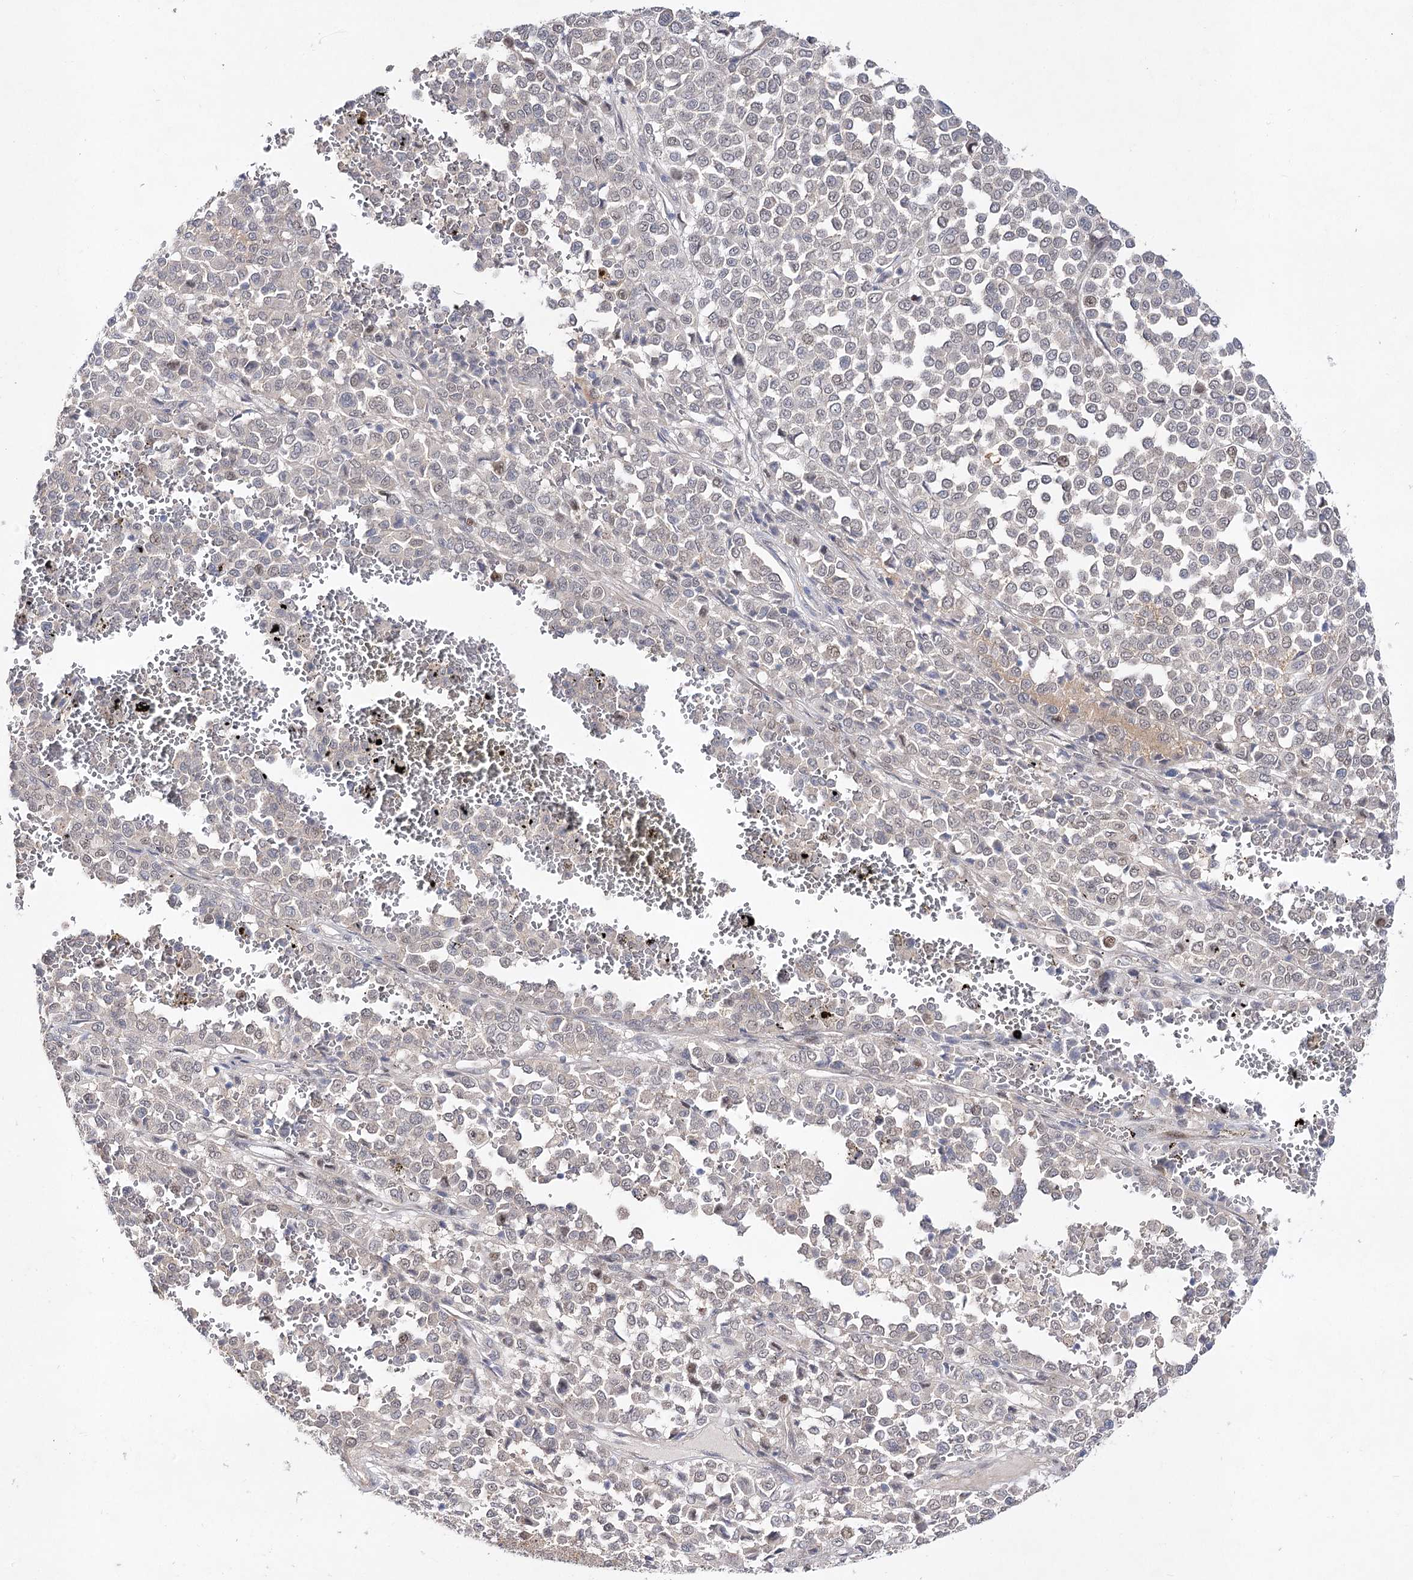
{"staining": {"intensity": "negative", "quantity": "none", "location": "none"}, "tissue": "melanoma", "cell_type": "Tumor cells", "image_type": "cancer", "snomed": [{"axis": "morphology", "description": "Malignant melanoma, Metastatic site"}, {"axis": "topography", "description": "Pancreas"}], "caption": "Immunohistochemical staining of melanoma shows no significant expression in tumor cells. (DAB immunohistochemistry visualized using brightfield microscopy, high magnification).", "gene": "ARHGAP32", "patient": {"sex": "female", "age": 30}}